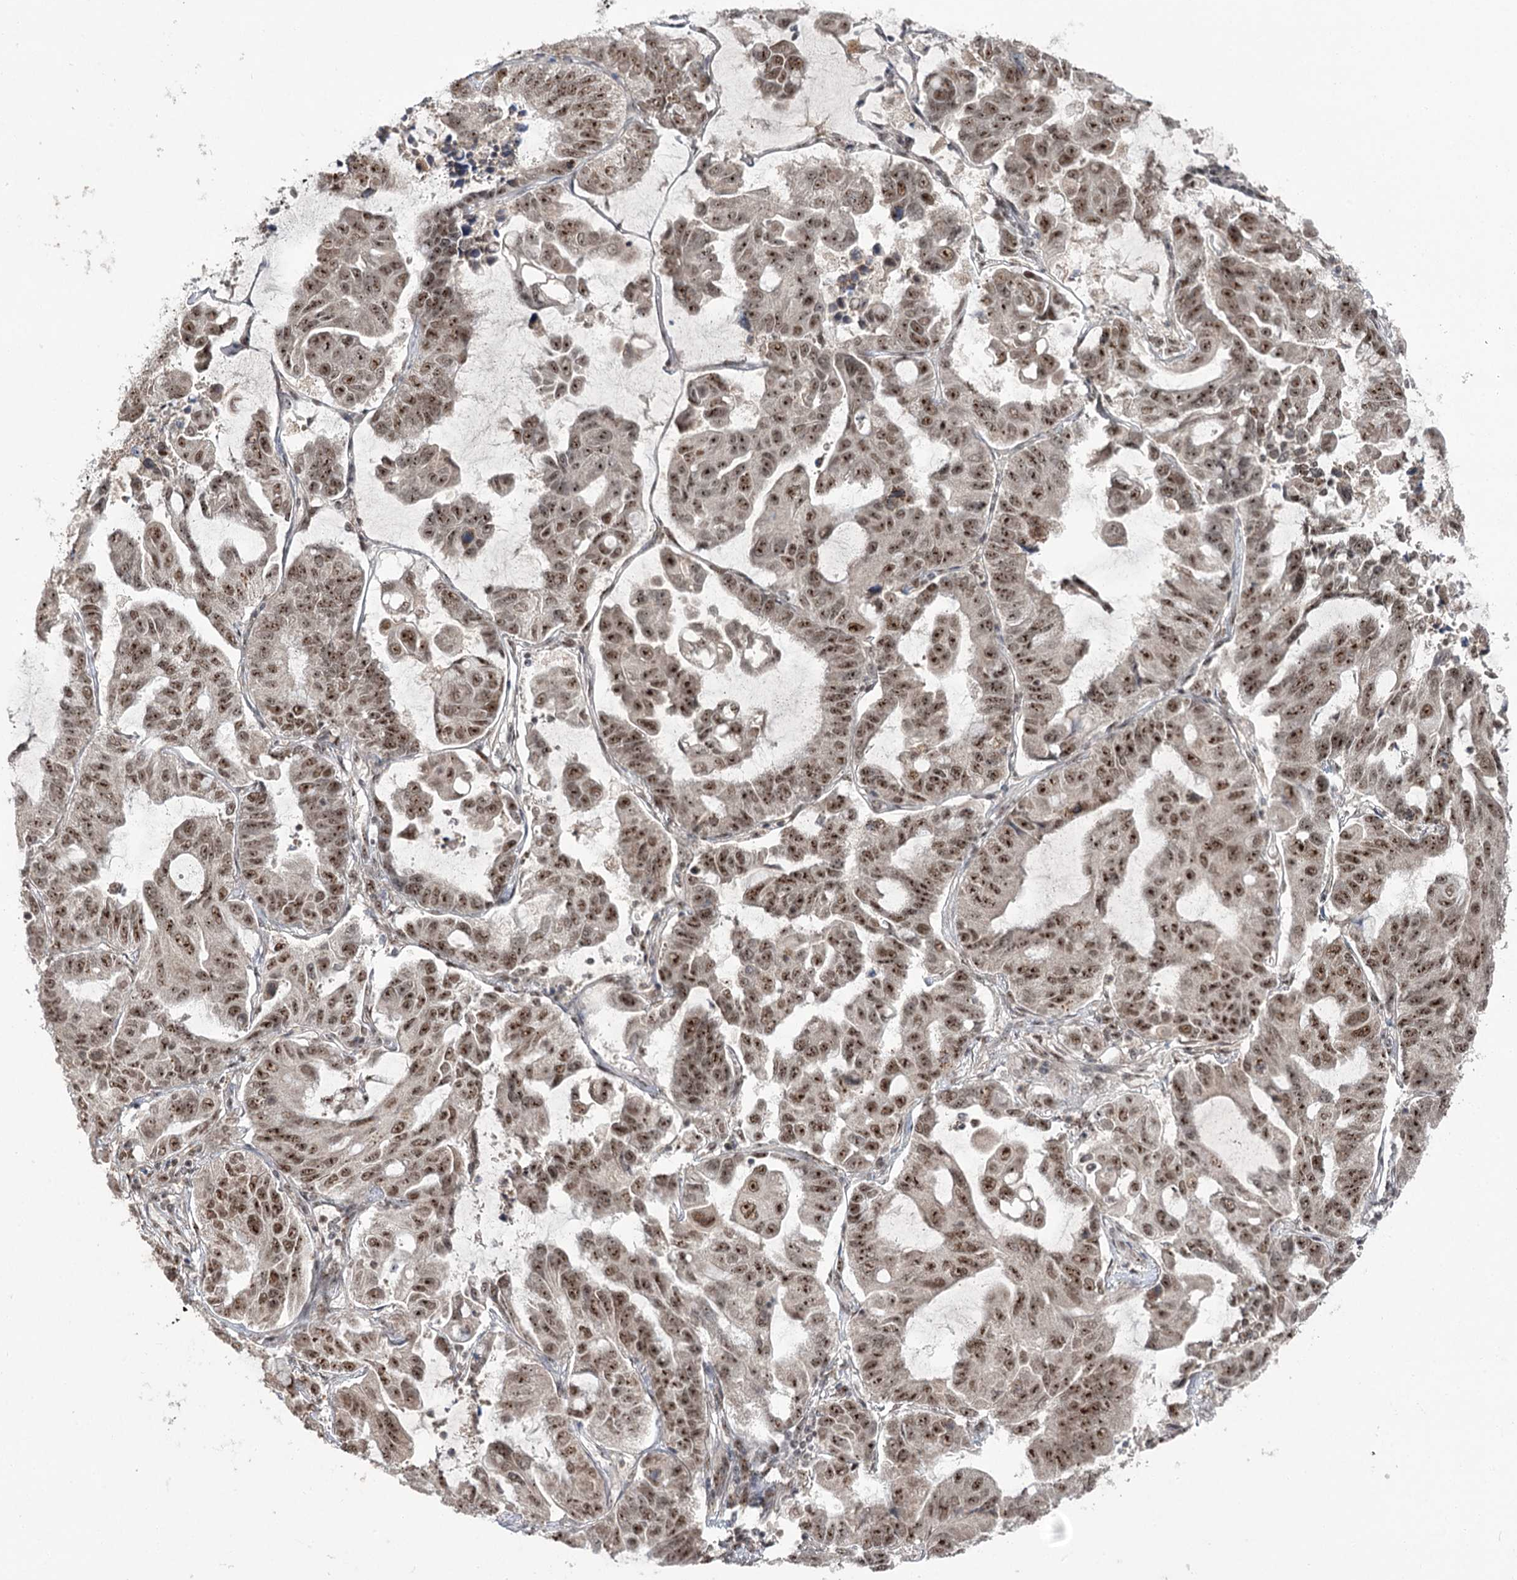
{"staining": {"intensity": "moderate", "quantity": ">75%", "location": "nuclear"}, "tissue": "lung cancer", "cell_type": "Tumor cells", "image_type": "cancer", "snomed": [{"axis": "morphology", "description": "Adenocarcinoma, NOS"}, {"axis": "topography", "description": "Lung"}], "caption": "This image displays adenocarcinoma (lung) stained with IHC to label a protein in brown. The nuclear of tumor cells show moderate positivity for the protein. Nuclei are counter-stained blue.", "gene": "ERCC3", "patient": {"sex": "male", "age": 64}}